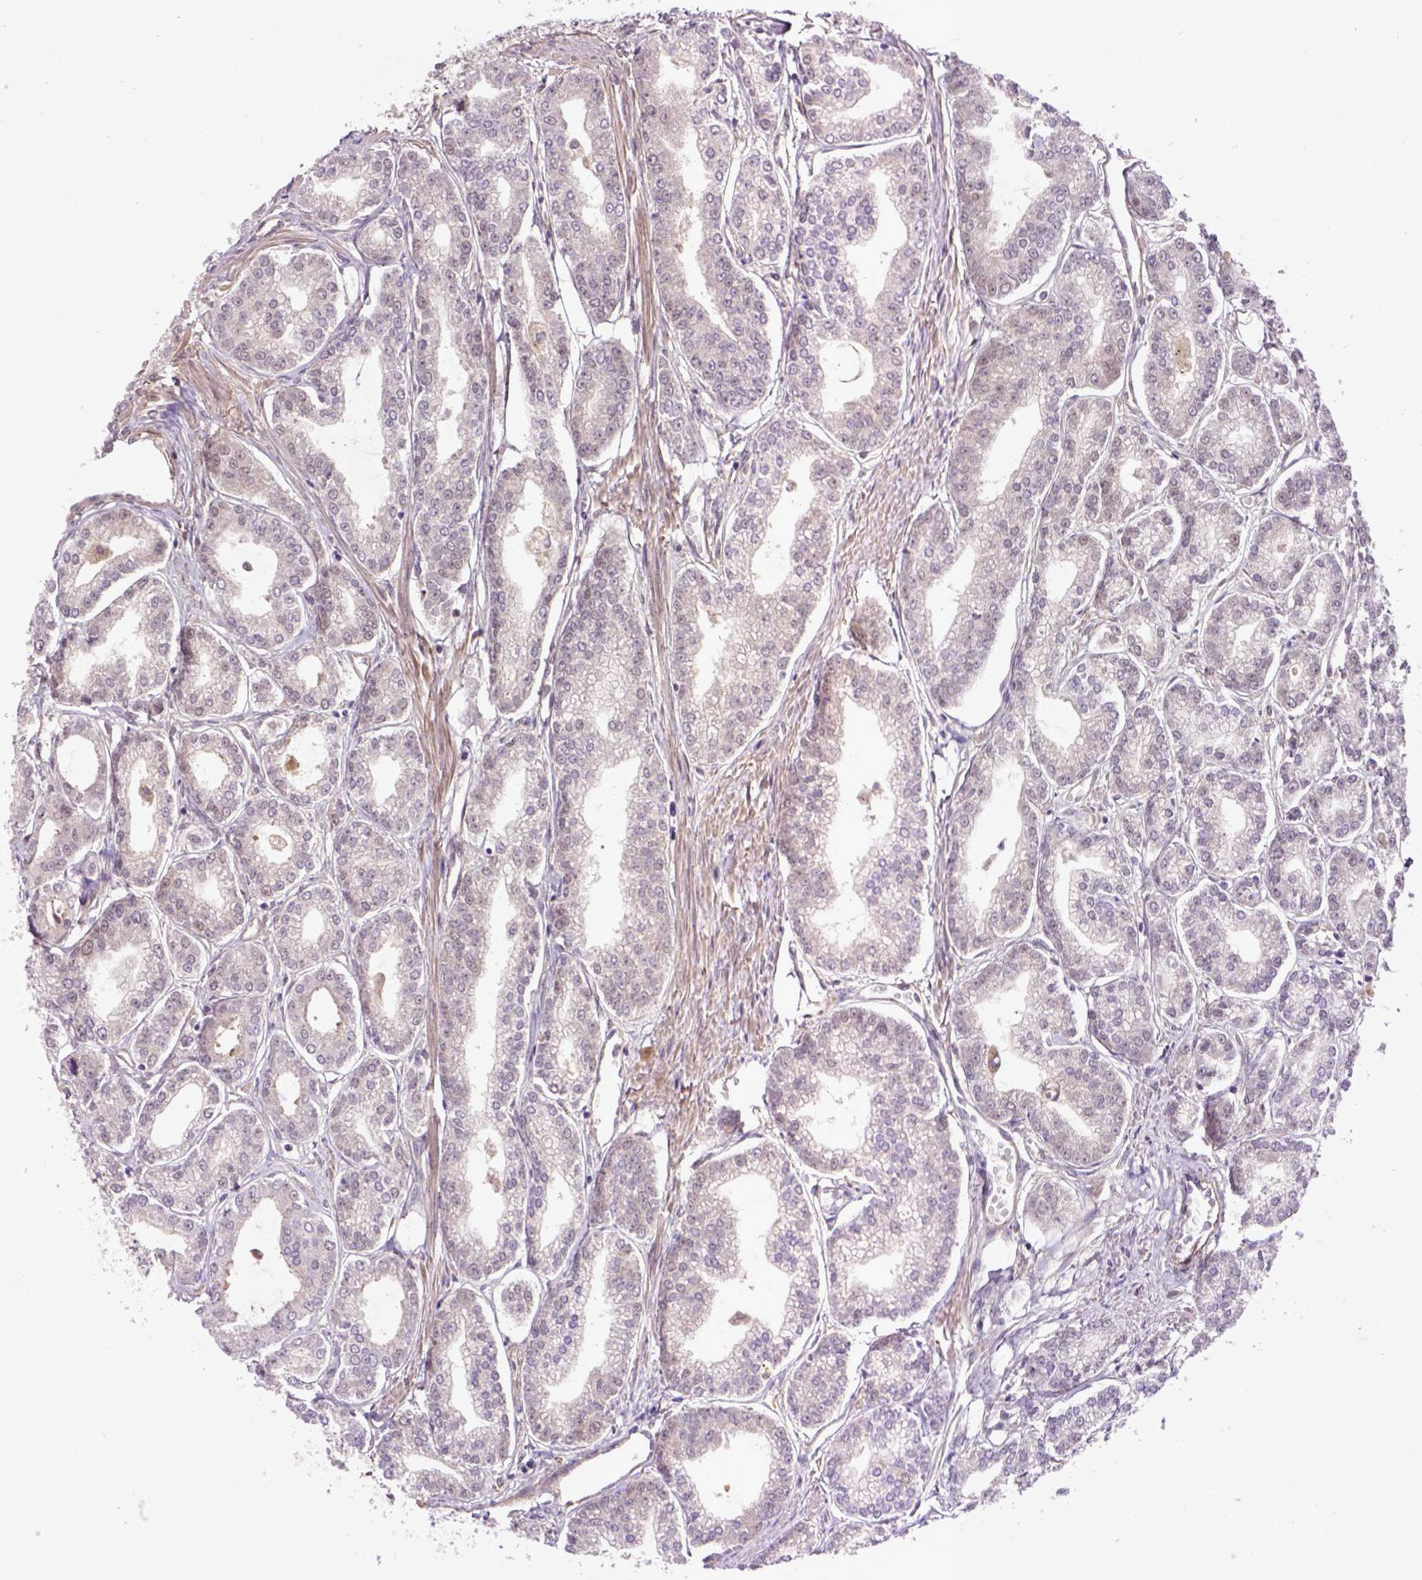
{"staining": {"intensity": "negative", "quantity": "none", "location": "none"}, "tissue": "prostate cancer", "cell_type": "Tumor cells", "image_type": "cancer", "snomed": [{"axis": "morphology", "description": "Adenocarcinoma, NOS"}, {"axis": "topography", "description": "Prostate"}], "caption": "Tumor cells show no significant expression in prostate adenocarcinoma.", "gene": "HSPBP1", "patient": {"sex": "male", "age": 71}}